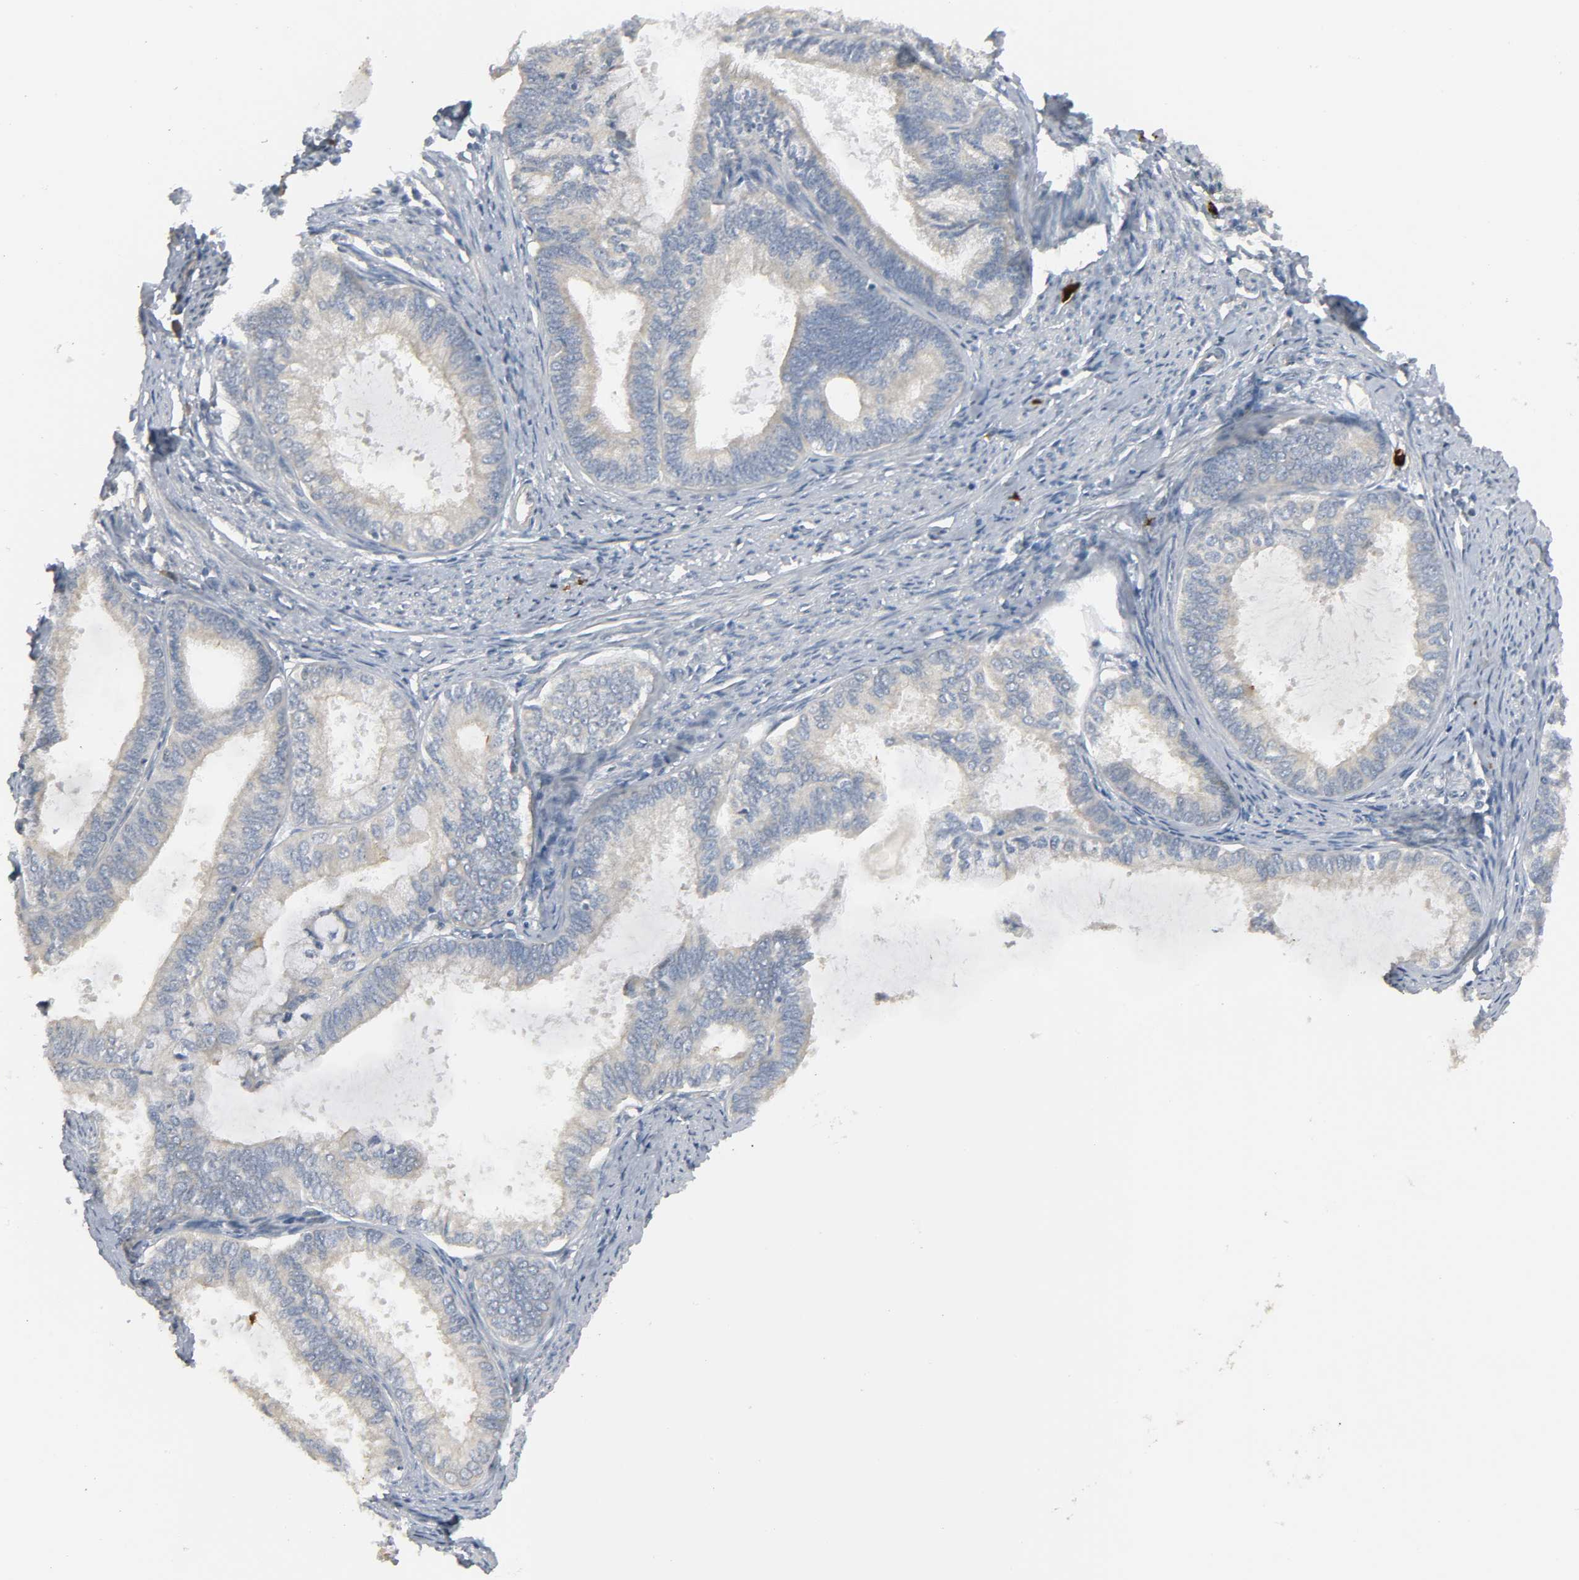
{"staining": {"intensity": "weak", "quantity": ">75%", "location": "cytoplasmic/membranous"}, "tissue": "endometrial cancer", "cell_type": "Tumor cells", "image_type": "cancer", "snomed": [{"axis": "morphology", "description": "Adenocarcinoma, NOS"}, {"axis": "topography", "description": "Endometrium"}], "caption": "DAB (3,3'-diaminobenzidine) immunohistochemical staining of endometrial cancer (adenocarcinoma) demonstrates weak cytoplasmic/membranous protein positivity in about >75% of tumor cells.", "gene": "LIMCH1", "patient": {"sex": "female", "age": 86}}